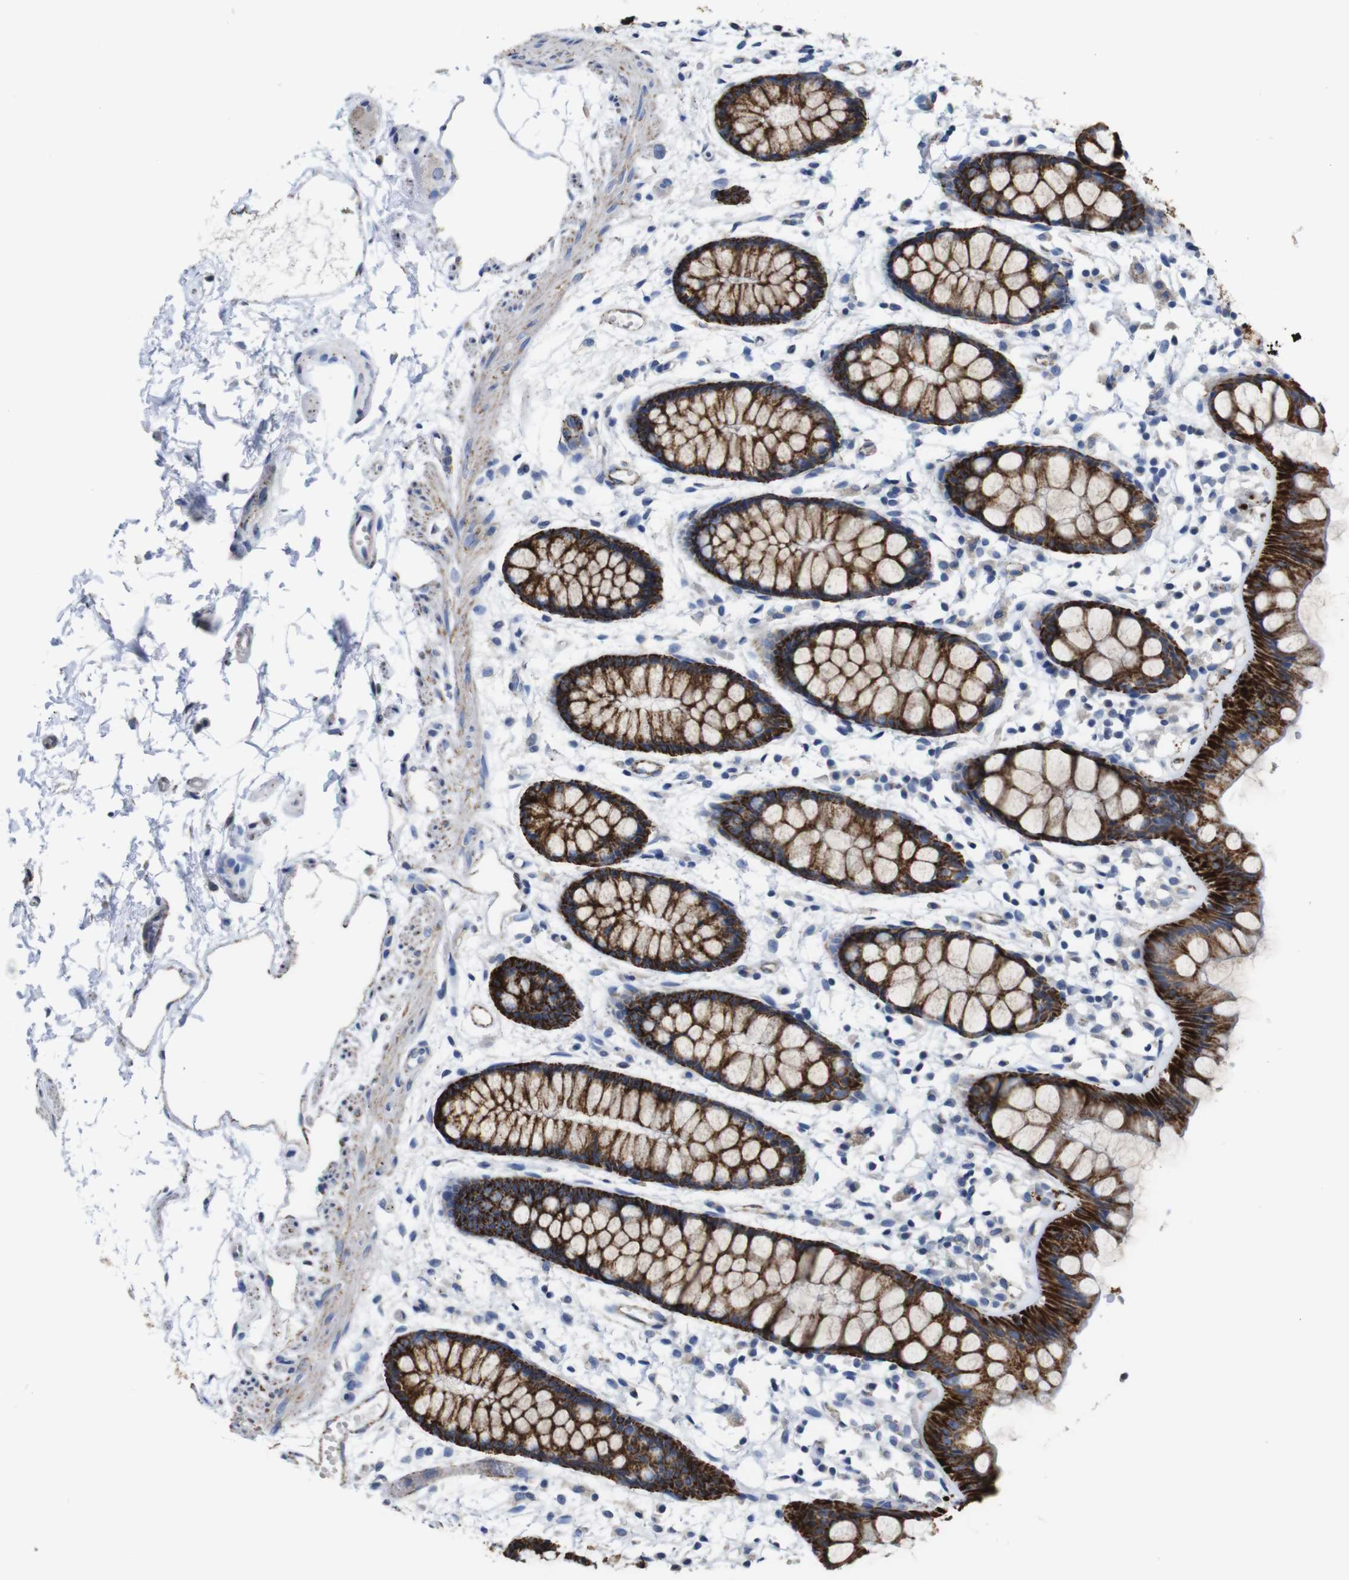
{"staining": {"intensity": "strong", "quantity": ">75%", "location": "cytoplasmic/membranous"}, "tissue": "rectum", "cell_type": "Glandular cells", "image_type": "normal", "snomed": [{"axis": "morphology", "description": "Normal tissue, NOS"}, {"axis": "topography", "description": "Rectum"}], "caption": "Strong cytoplasmic/membranous positivity is present in approximately >75% of glandular cells in unremarkable rectum. Nuclei are stained in blue.", "gene": "MAOA", "patient": {"sex": "female", "age": 66}}